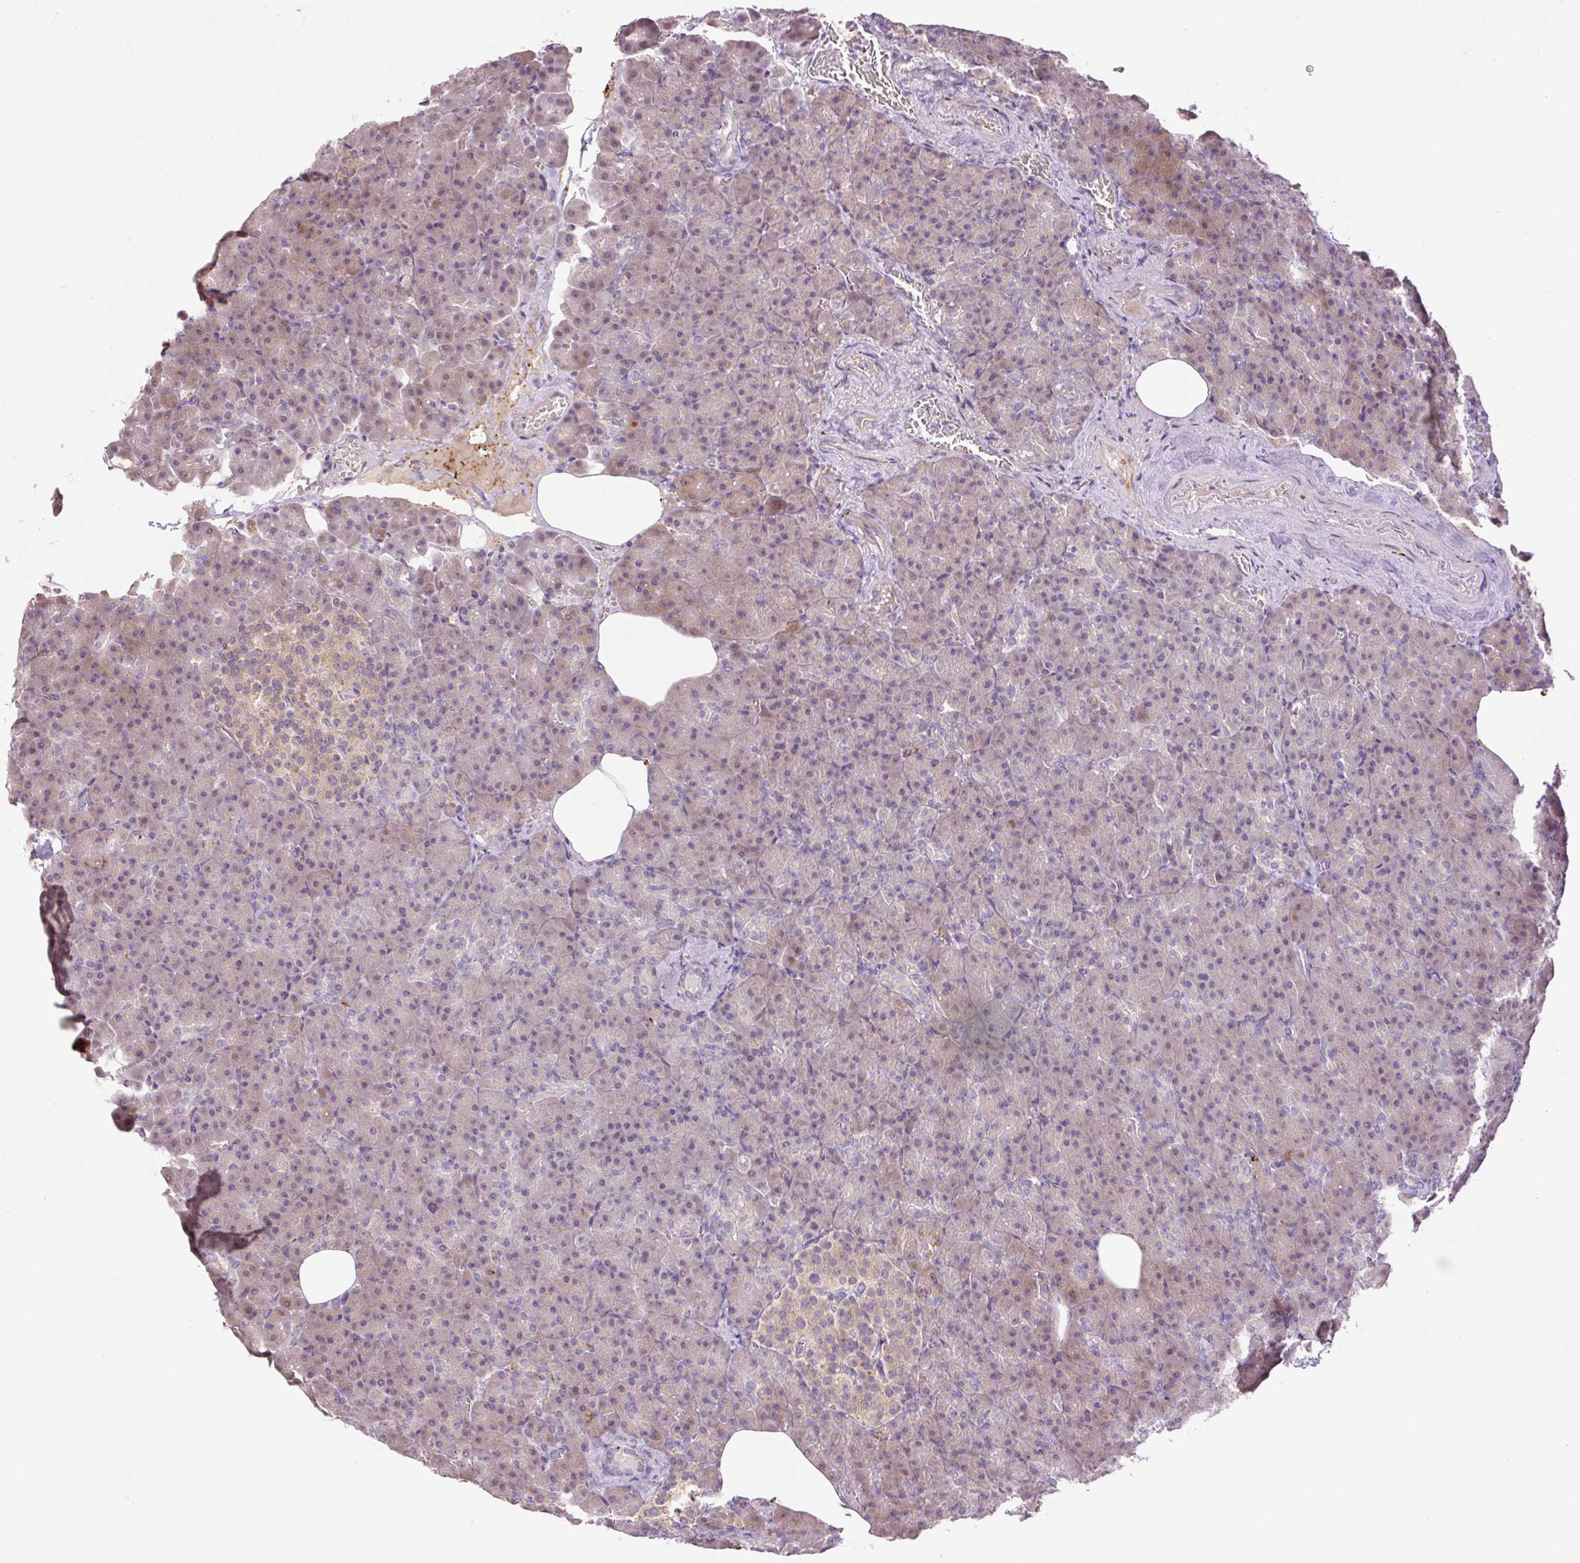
{"staining": {"intensity": "negative", "quantity": "none", "location": "none"}, "tissue": "pancreas", "cell_type": "Exocrine glandular cells", "image_type": "normal", "snomed": [{"axis": "morphology", "description": "Normal tissue, NOS"}, {"axis": "topography", "description": "Pancreas"}], "caption": "Immunohistochemical staining of unremarkable human pancreas demonstrates no significant expression in exocrine glandular cells.", "gene": "HABP4", "patient": {"sex": "female", "age": 74}}